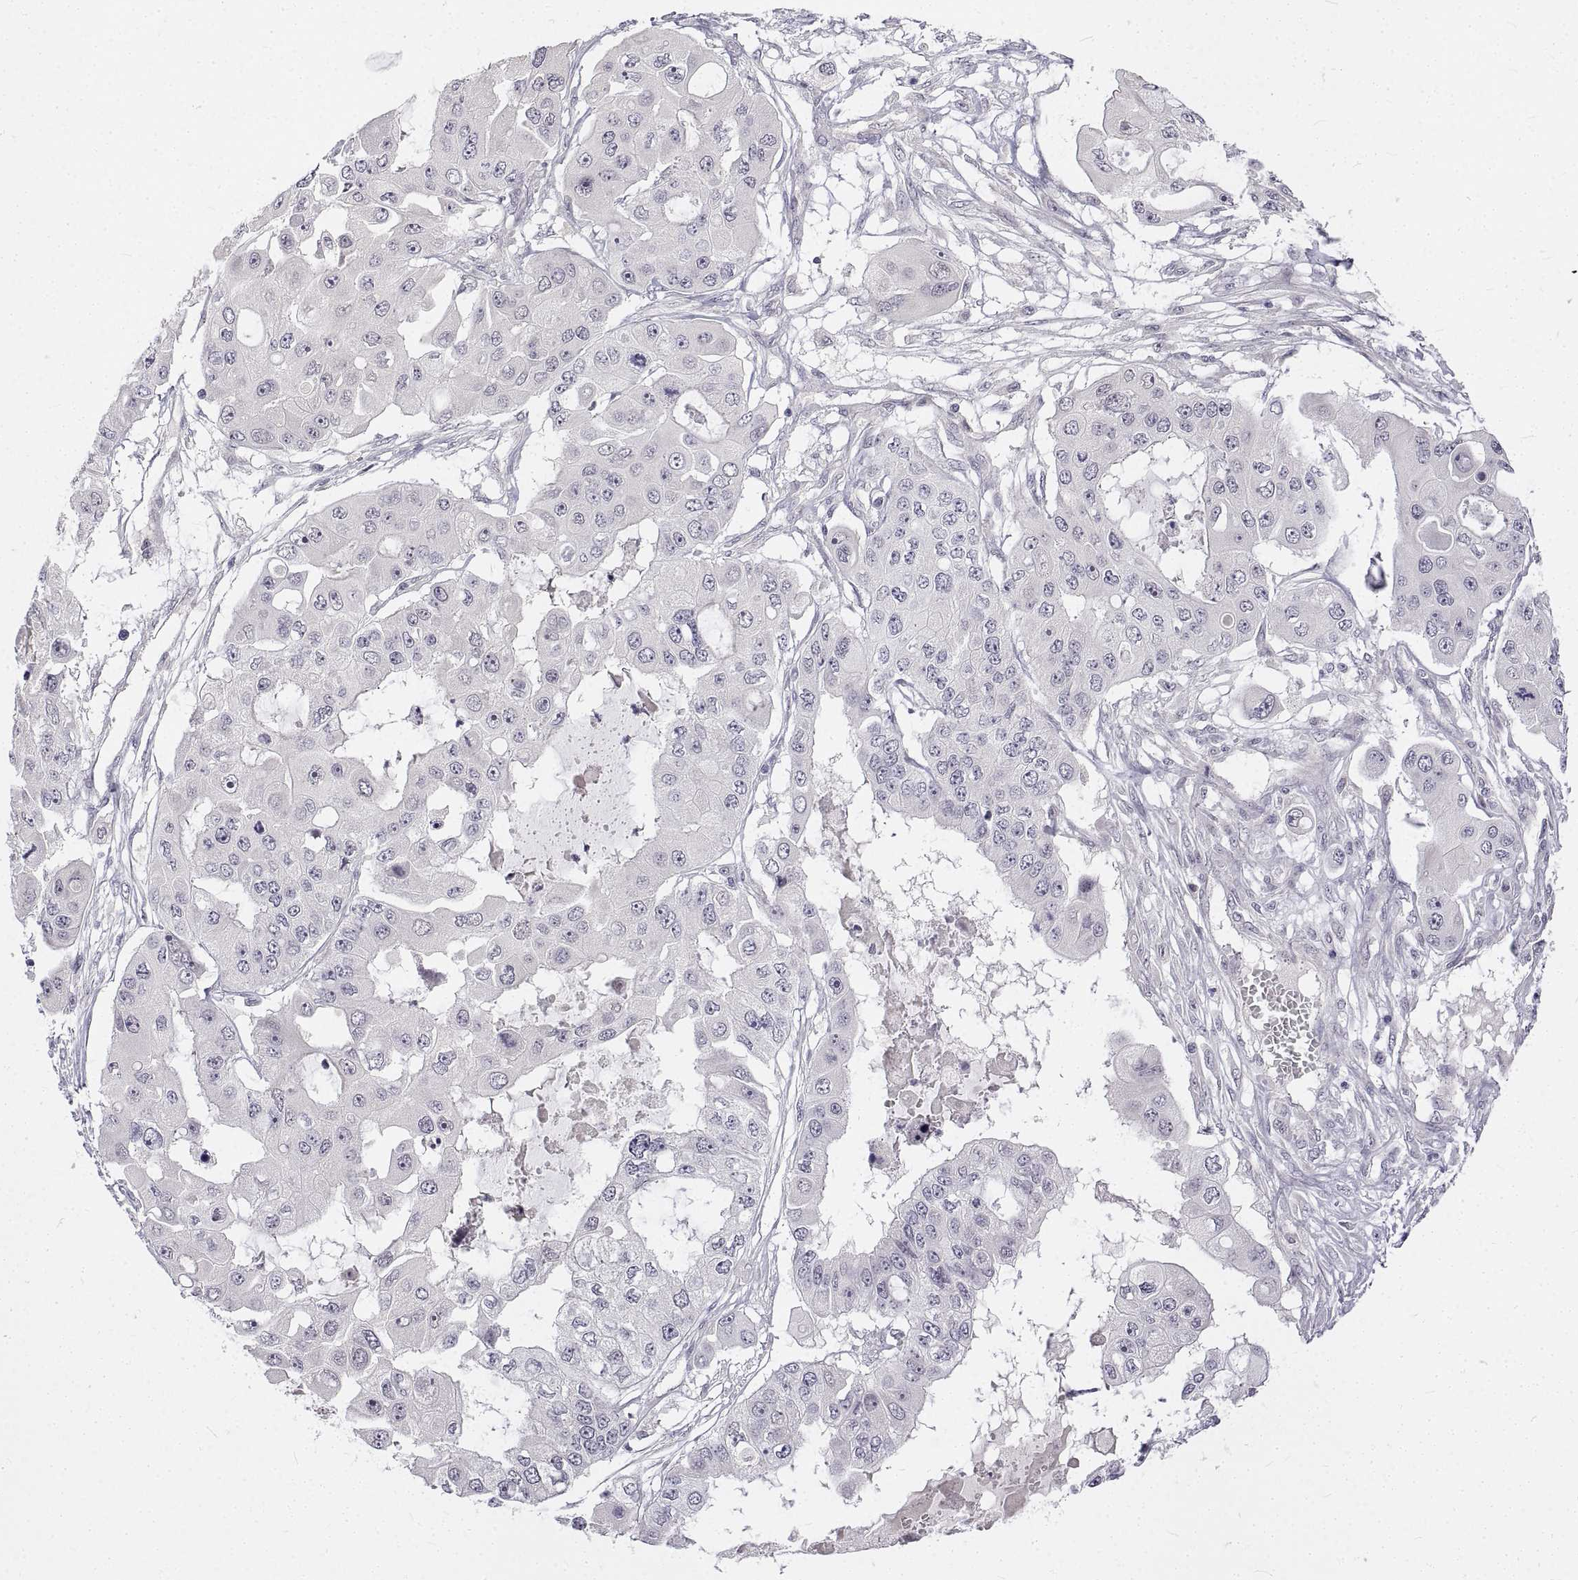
{"staining": {"intensity": "negative", "quantity": "none", "location": "none"}, "tissue": "ovarian cancer", "cell_type": "Tumor cells", "image_type": "cancer", "snomed": [{"axis": "morphology", "description": "Cystadenocarcinoma, serous, NOS"}, {"axis": "topography", "description": "Ovary"}], "caption": "DAB (3,3'-diaminobenzidine) immunohistochemical staining of human ovarian serous cystadenocarcinoma demonstrates no significant staining in tumor cells.", "gene": "ANO2", "patient": {"sex": "female", "age": 56}}